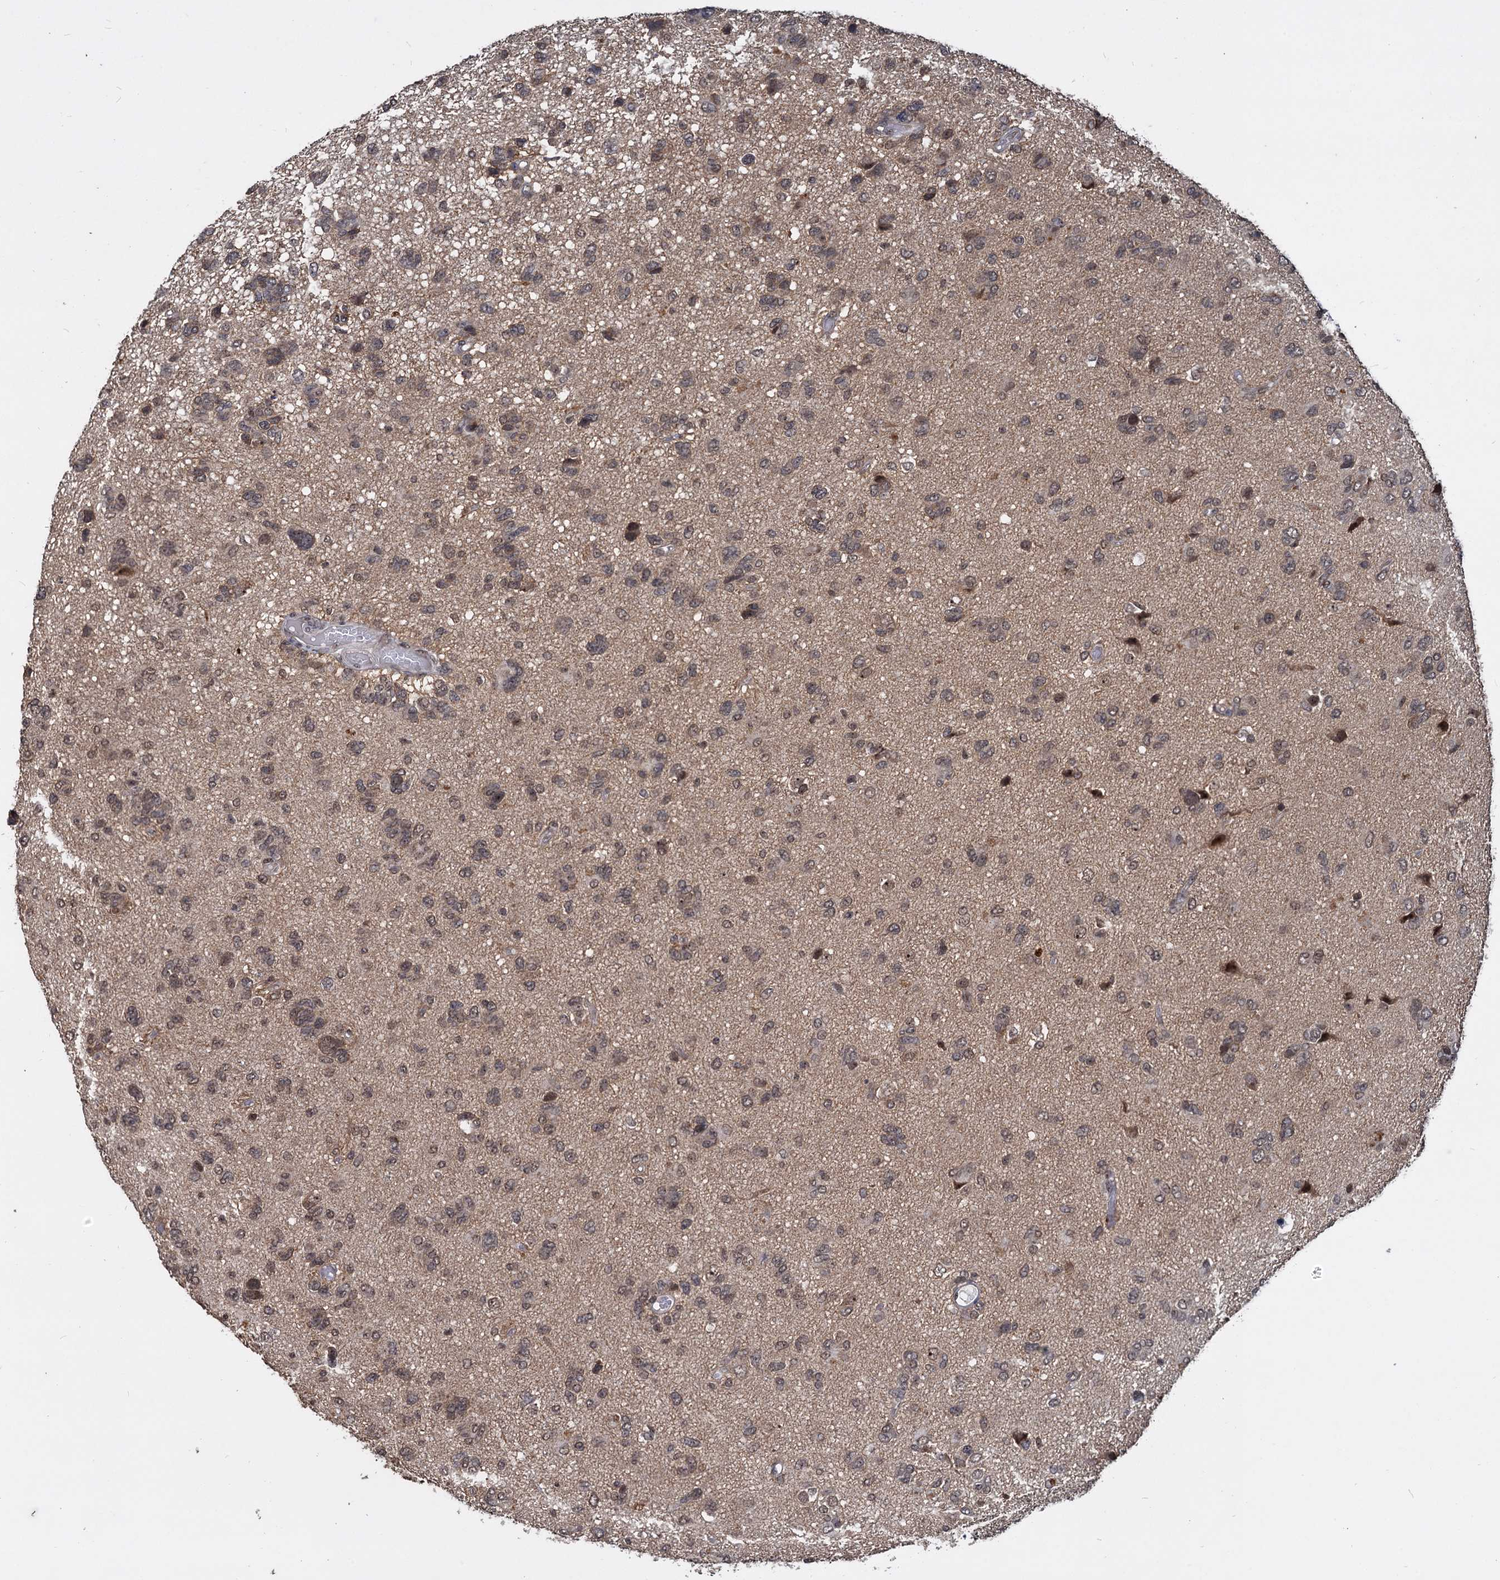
{"staining": {"intensity": "weak", "quantity": ">75%", "location": "nuclear"}, "tissue": "glioma", "cell_type": "Tumor cells", "image_type": "cancer", "snomed": [{"axis": "morphology", "description": "Glioma, malignant, High grade"}, {"axis": "topography", "description": "Brain"}], "caption": "Glioma stained for a protein (brown) demonstrates weak nuclear positive positivity in approximately >75% of tumor cells.", "gene": "FAM216B", "patient": {"sex": "female", "age": 59}}